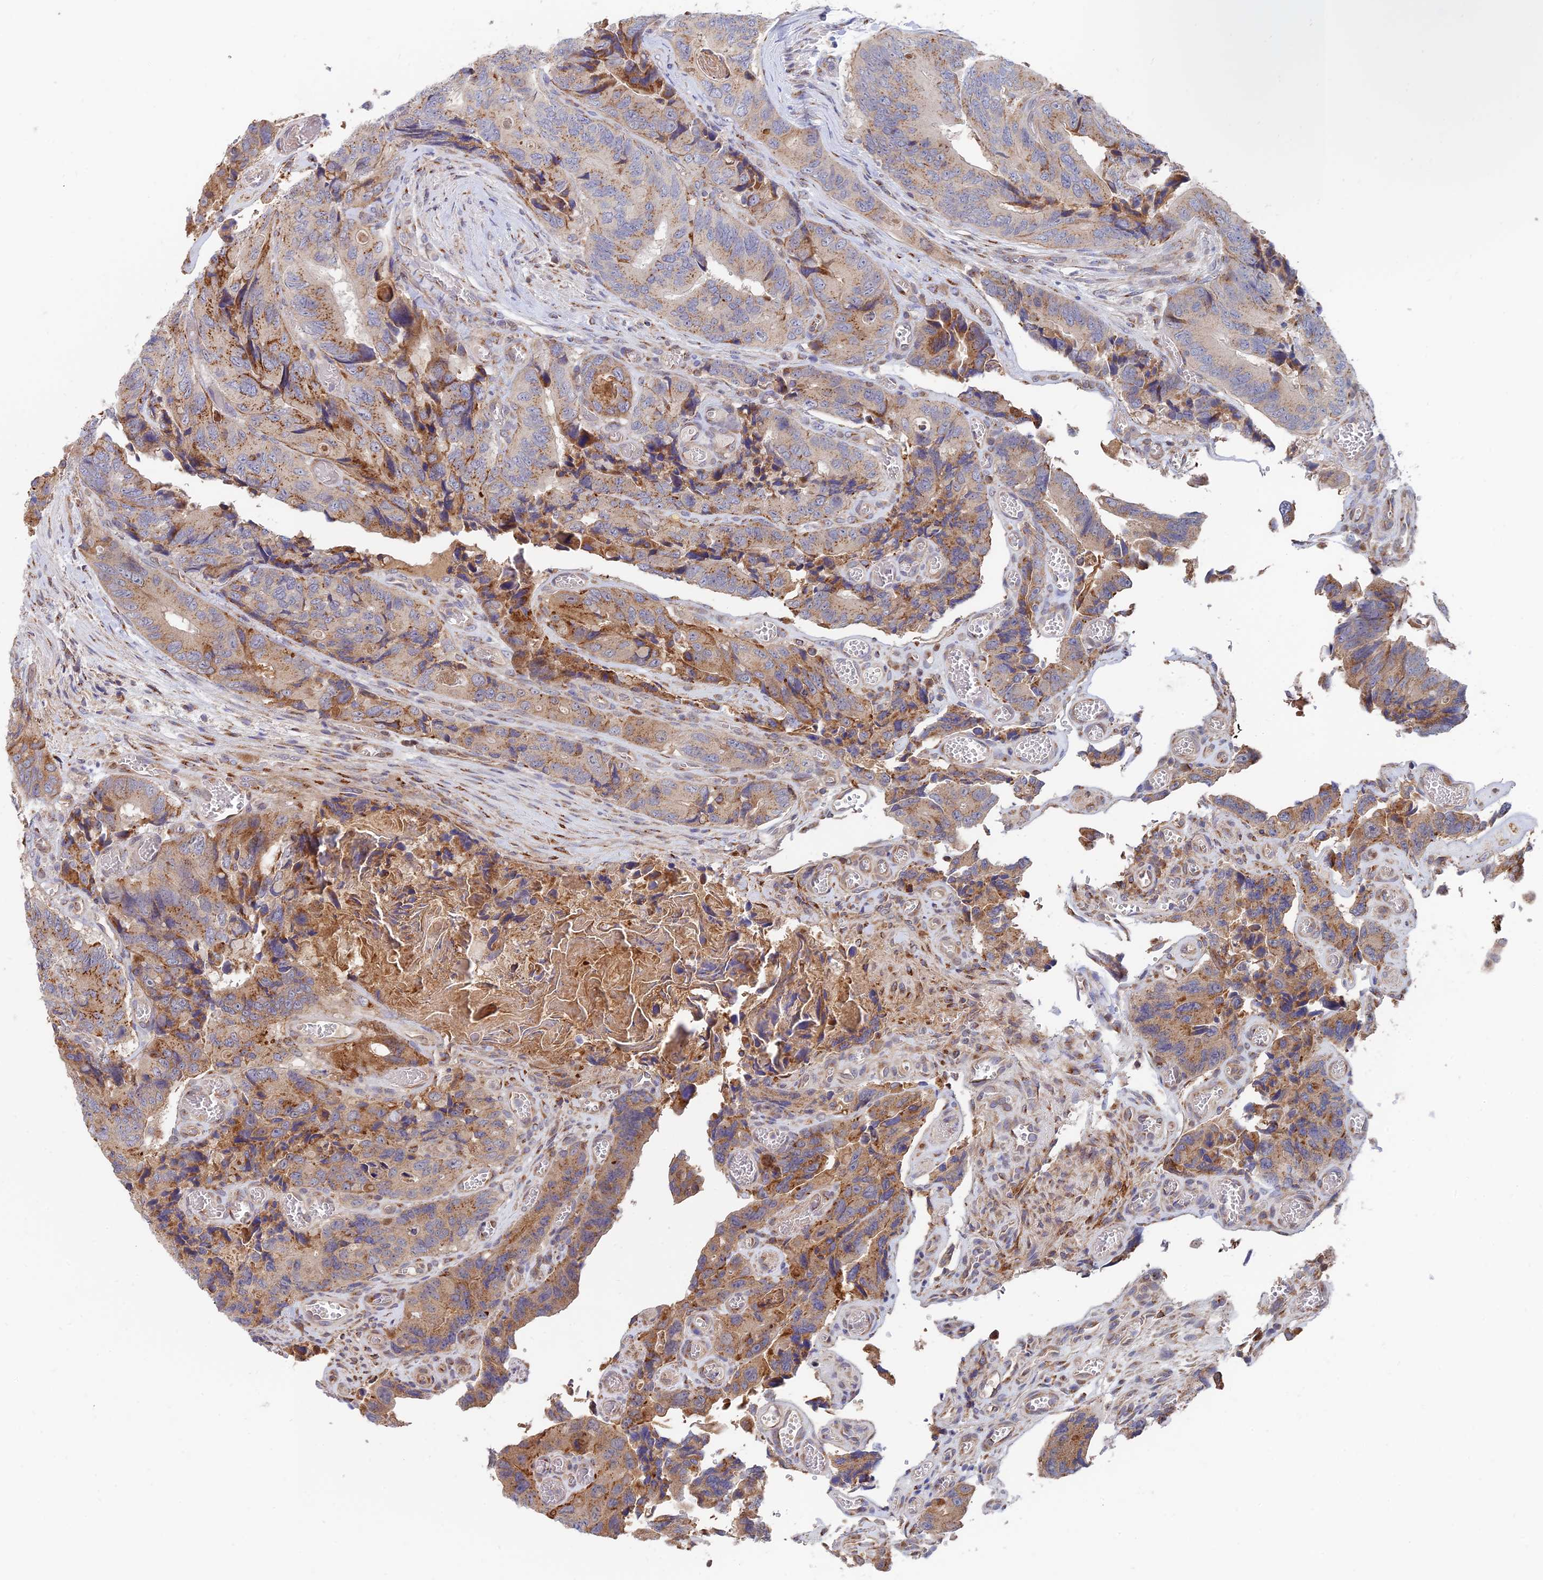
{"staining": {"intensity": "moderate", "quantity": ">75%", "location": "cytoplasmic/membranous"}, "tissue": "colorectal cancer", "cell_type": "Tumor cells", "image_type": "cancer", "snomed": [{"axis": "morphology", "description": "Adenocarcinoma, NOS"}, {"axis": "topography", "description": "Colon"}], "caption": "Moderate cytoplasmic/membranous positivity for a protein is identified in about >75% of tumor cells of adenocarcinoma (colorectal) using immunohistochemistry (IHC).", "gene": "HS2ST1", "patient": {"sex": "male", "age": 84}}